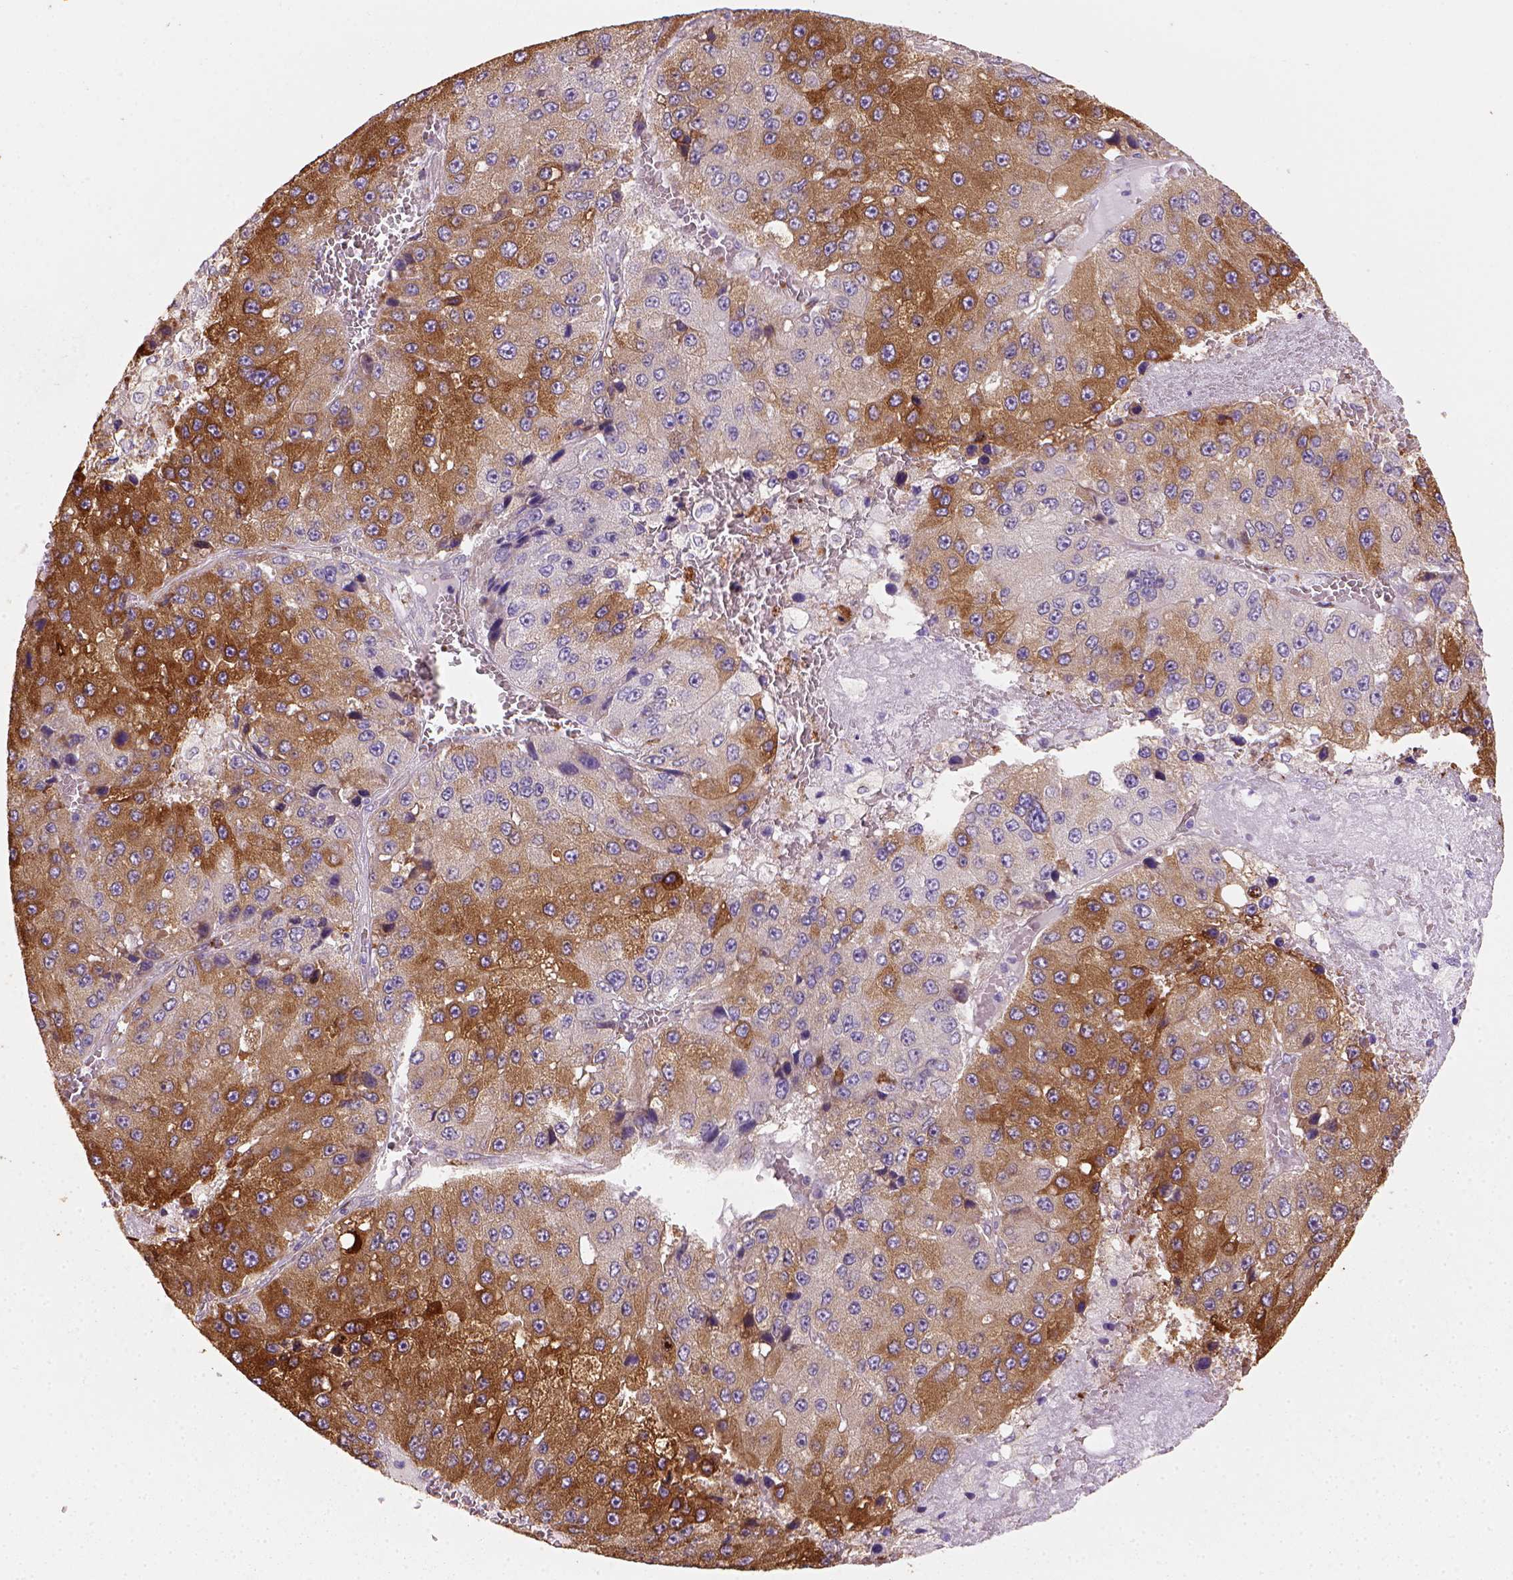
{"staining": {"intensity": "moderate", "quantity": "25%-75%", "location": "cytoplasmic/membranous"}, "tissue": "liver cancer", "cell_type": "Tumor cells", "image_type": "cancer", "snomed": [{"axis": "morphology", "description": "Carcinoma, Hepatocellular, NOS"}, {"axis": "topography", "description": "Liver"}], "caption": "This histopathology image displays IHC staining of human liver cancer (hepatocellular carcinoma), with medium moderate cytoplasmic/membranous staining in approximately 25%-75% of tumor cells.", "gene": "CES2", "patient": {"sex": "female", "age": 73}}